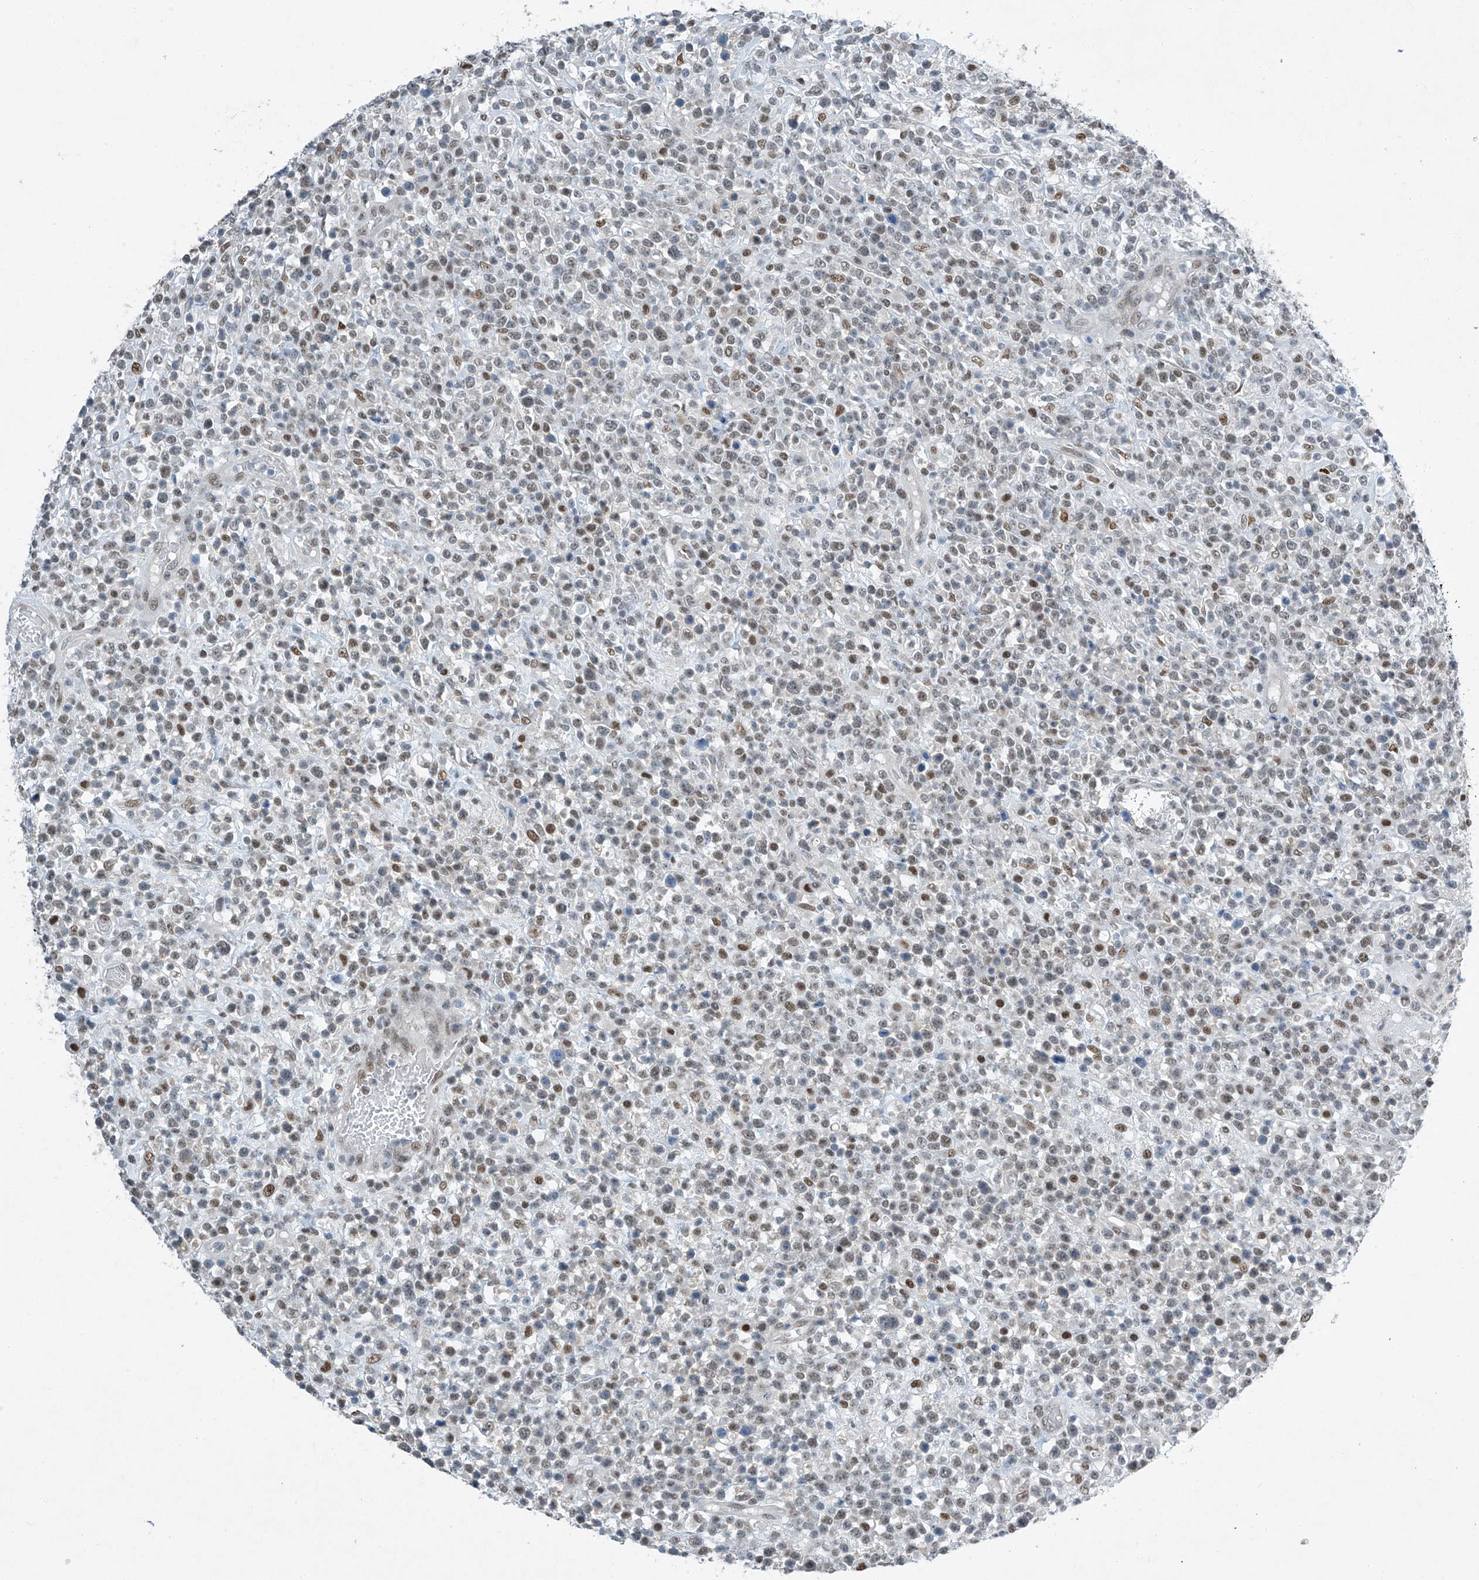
{"staining": {"intensity": "weak", "quantity": "25%-75%", "location": "nuclear"}, "tissue": "lymphoma", "cell_type": "Tumor cells", "image_type": "cancer", "snomed": [{"axis": "morphology", "description": "Malignant lymphoma, non-Hodgkin's type, High grade"}, {"axis": "topography", "description": "Colon"}], "caption": "Immunohistochemical staining of human lymphoma displays weak nuclear protein positivity in approximately 25%-75% of tumor cells. The staining is performed using DAB brown chromogen to label protein expression. The nuclei are counter-stained blue using hematoxylin.", "gene": "TAF8", "patient": {"sex": "female", "age": 53}}